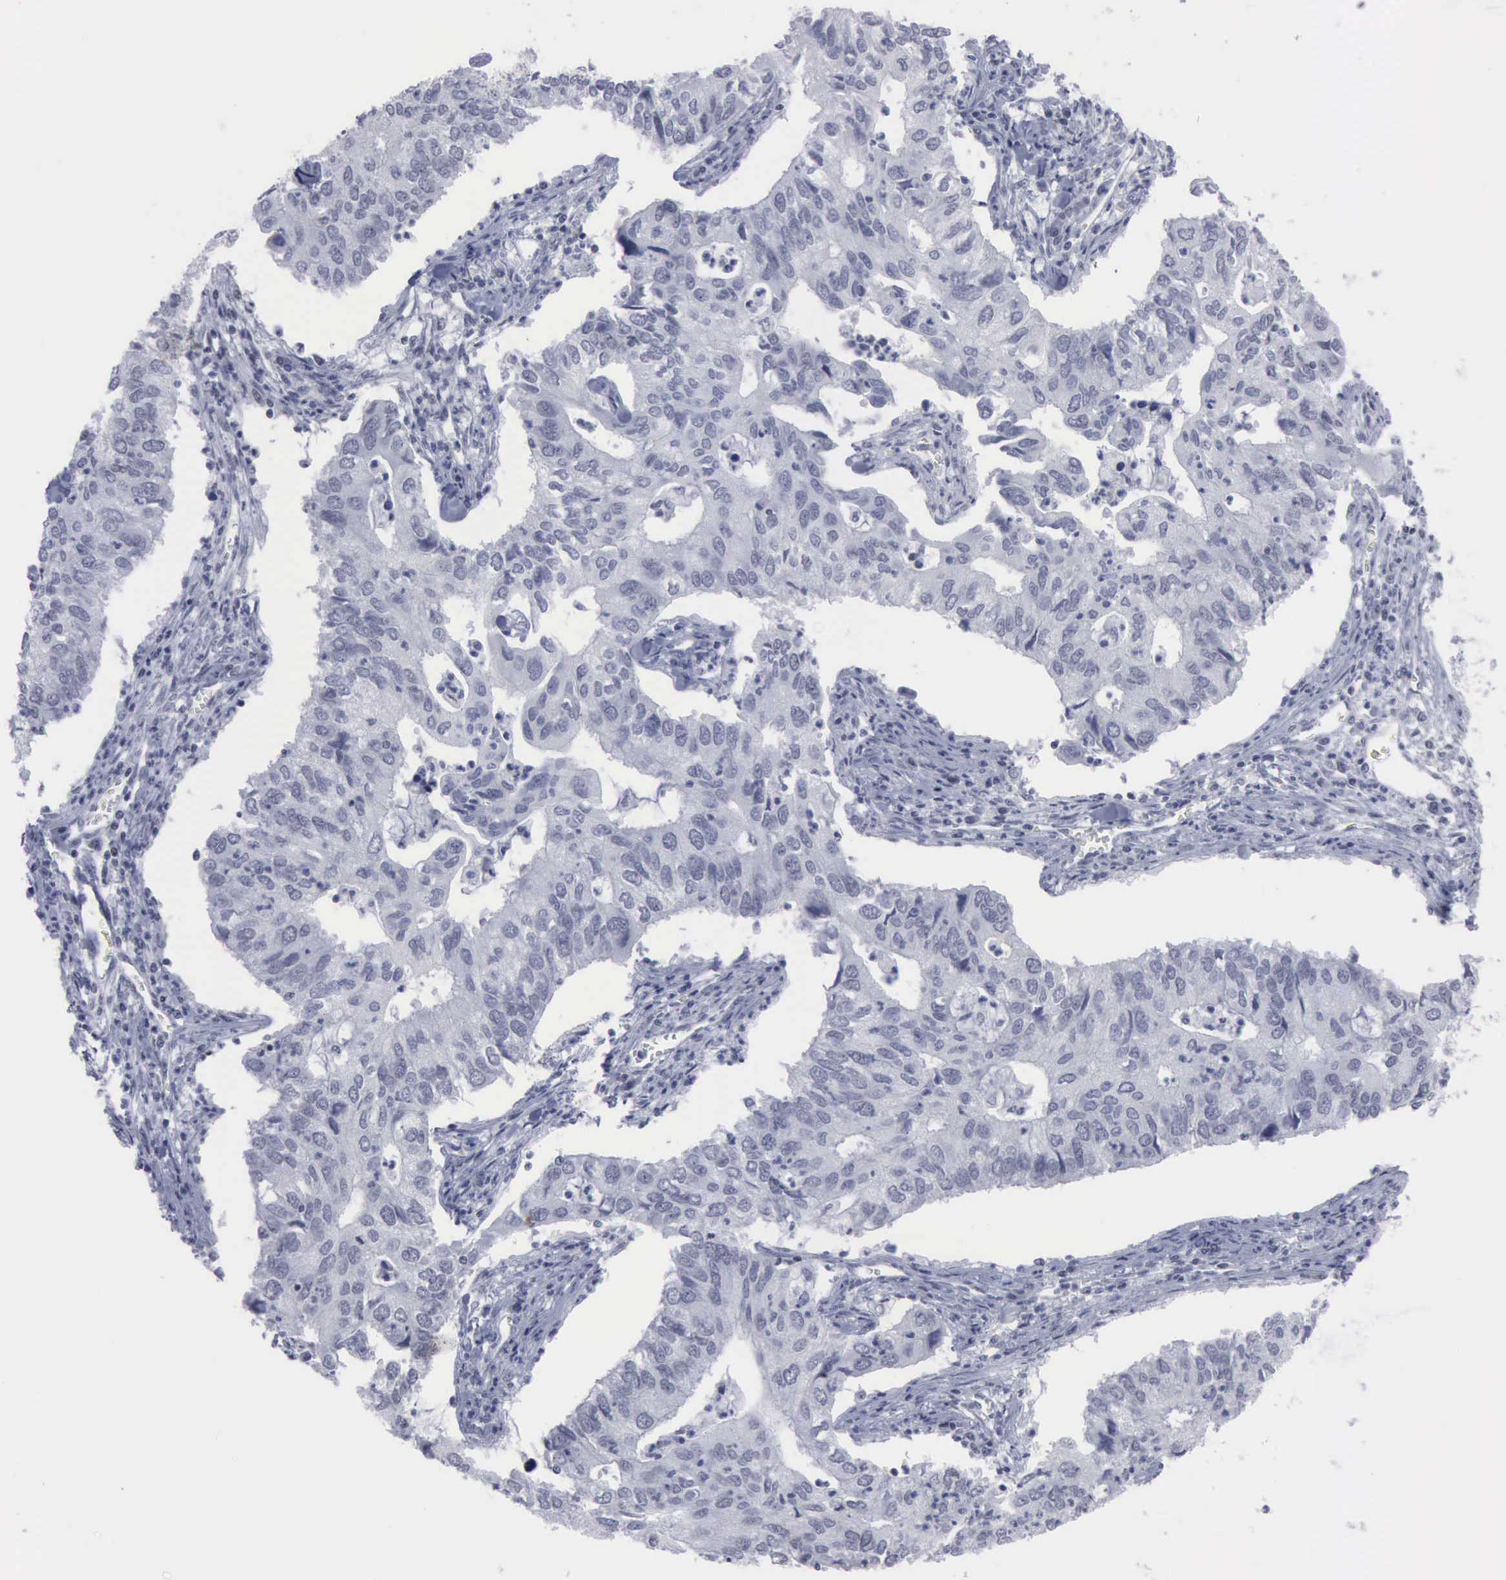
{"staining": {"intensity": "negative", "quantity": "none", "location": "none"}, "tissue": "lung cancer", "cell_type": "Tumor cells", "image_type": "cancer", "snomed": [{"axis": "morphology", "description": "Adenocarcinoma, NOS"}, {"axis": "topography", "description": "Lung"}], "caption": "This is an IHC image of lung adenocarcinoma. There is no positivity in tumor cells.", "gene": "XPA", "patient": {"sex": "male", "age": 48}}